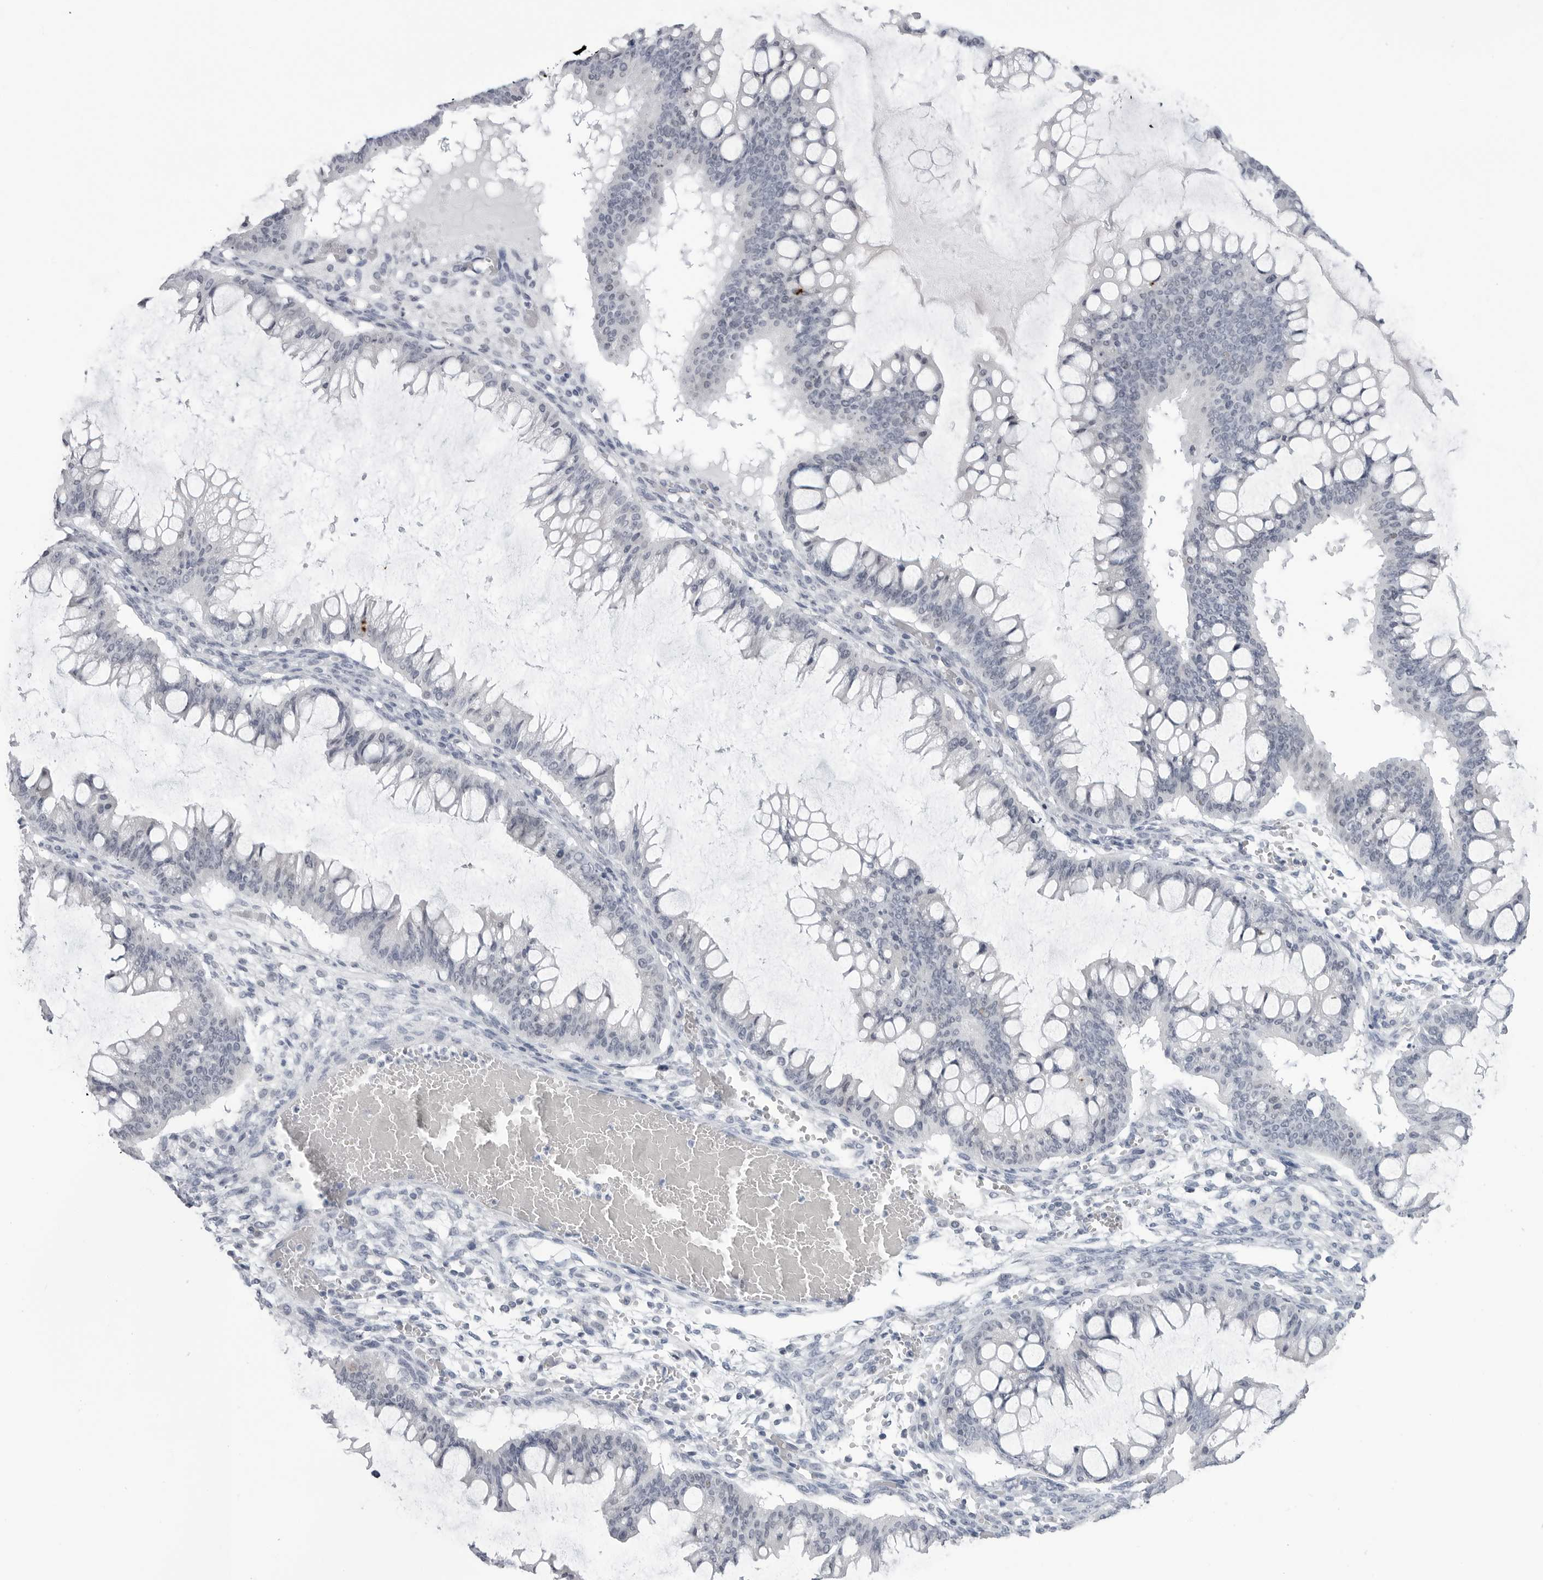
{"staining": {"intensity": "negative", "quantity": "none", "location": "none"}, "tissue": "ovarian cancer", "cell_type": "Tumor cells", "image_type": "cancer", "snomed": [{"axis": "morphology", "description": "Cystadenocarcinoma, mucinous, NOS"}, {"axis": "topography", "description": "Ovary"}], "caption": "Tumor cells show no significant protein expression in ovarian mucinous cystadenocarcinoma.", "gene": "PGA3", "patient": {"sex": "female", "age": 73}}